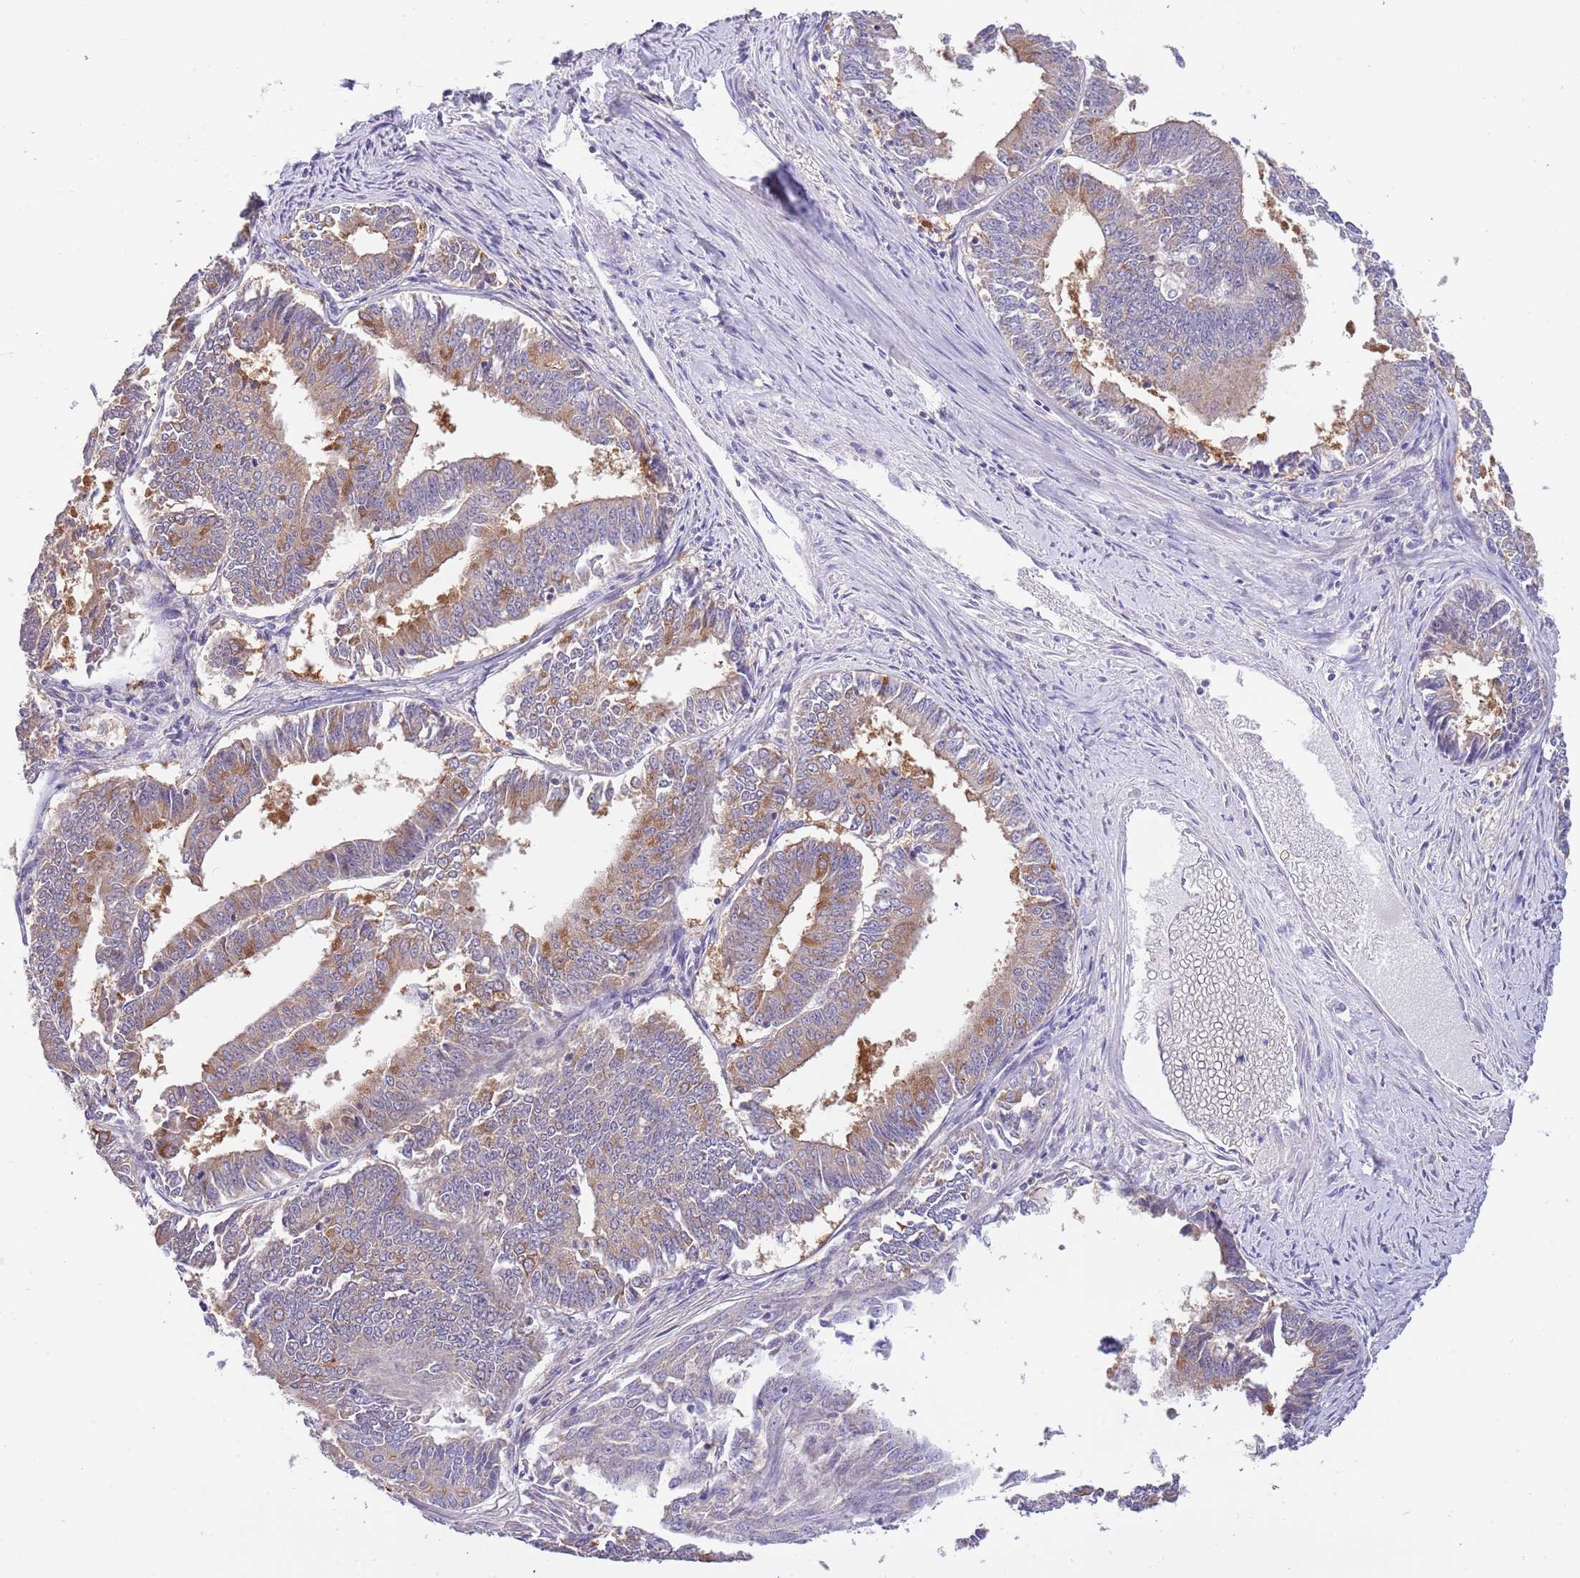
{"staining": {"intensity": "moderate", "quantity": "25%-75%", "location": "cytoplasmic/membranous"}, "tissue": "endometrial cancer", "cell_type": "Tumor cells", "image_type": "cancer", "snomed": [{"axis": "morphology", "description": "Adenocarcinoma, NOS"}, {"axis": "topography", "description": "Endometrium"}], "caption": "High-magnification brightfield microscopy of endometrial cancer (adenocarcinoma) stained with DAB (brown) and counterstained with hematoxylin (blue). tumor cells exhibit moderate cytoplasmic/membranous staining is appreciated in approximately25%-75% of cells.", "gene": "STIP1", "patient": {"sex": "female", "age": 73}}